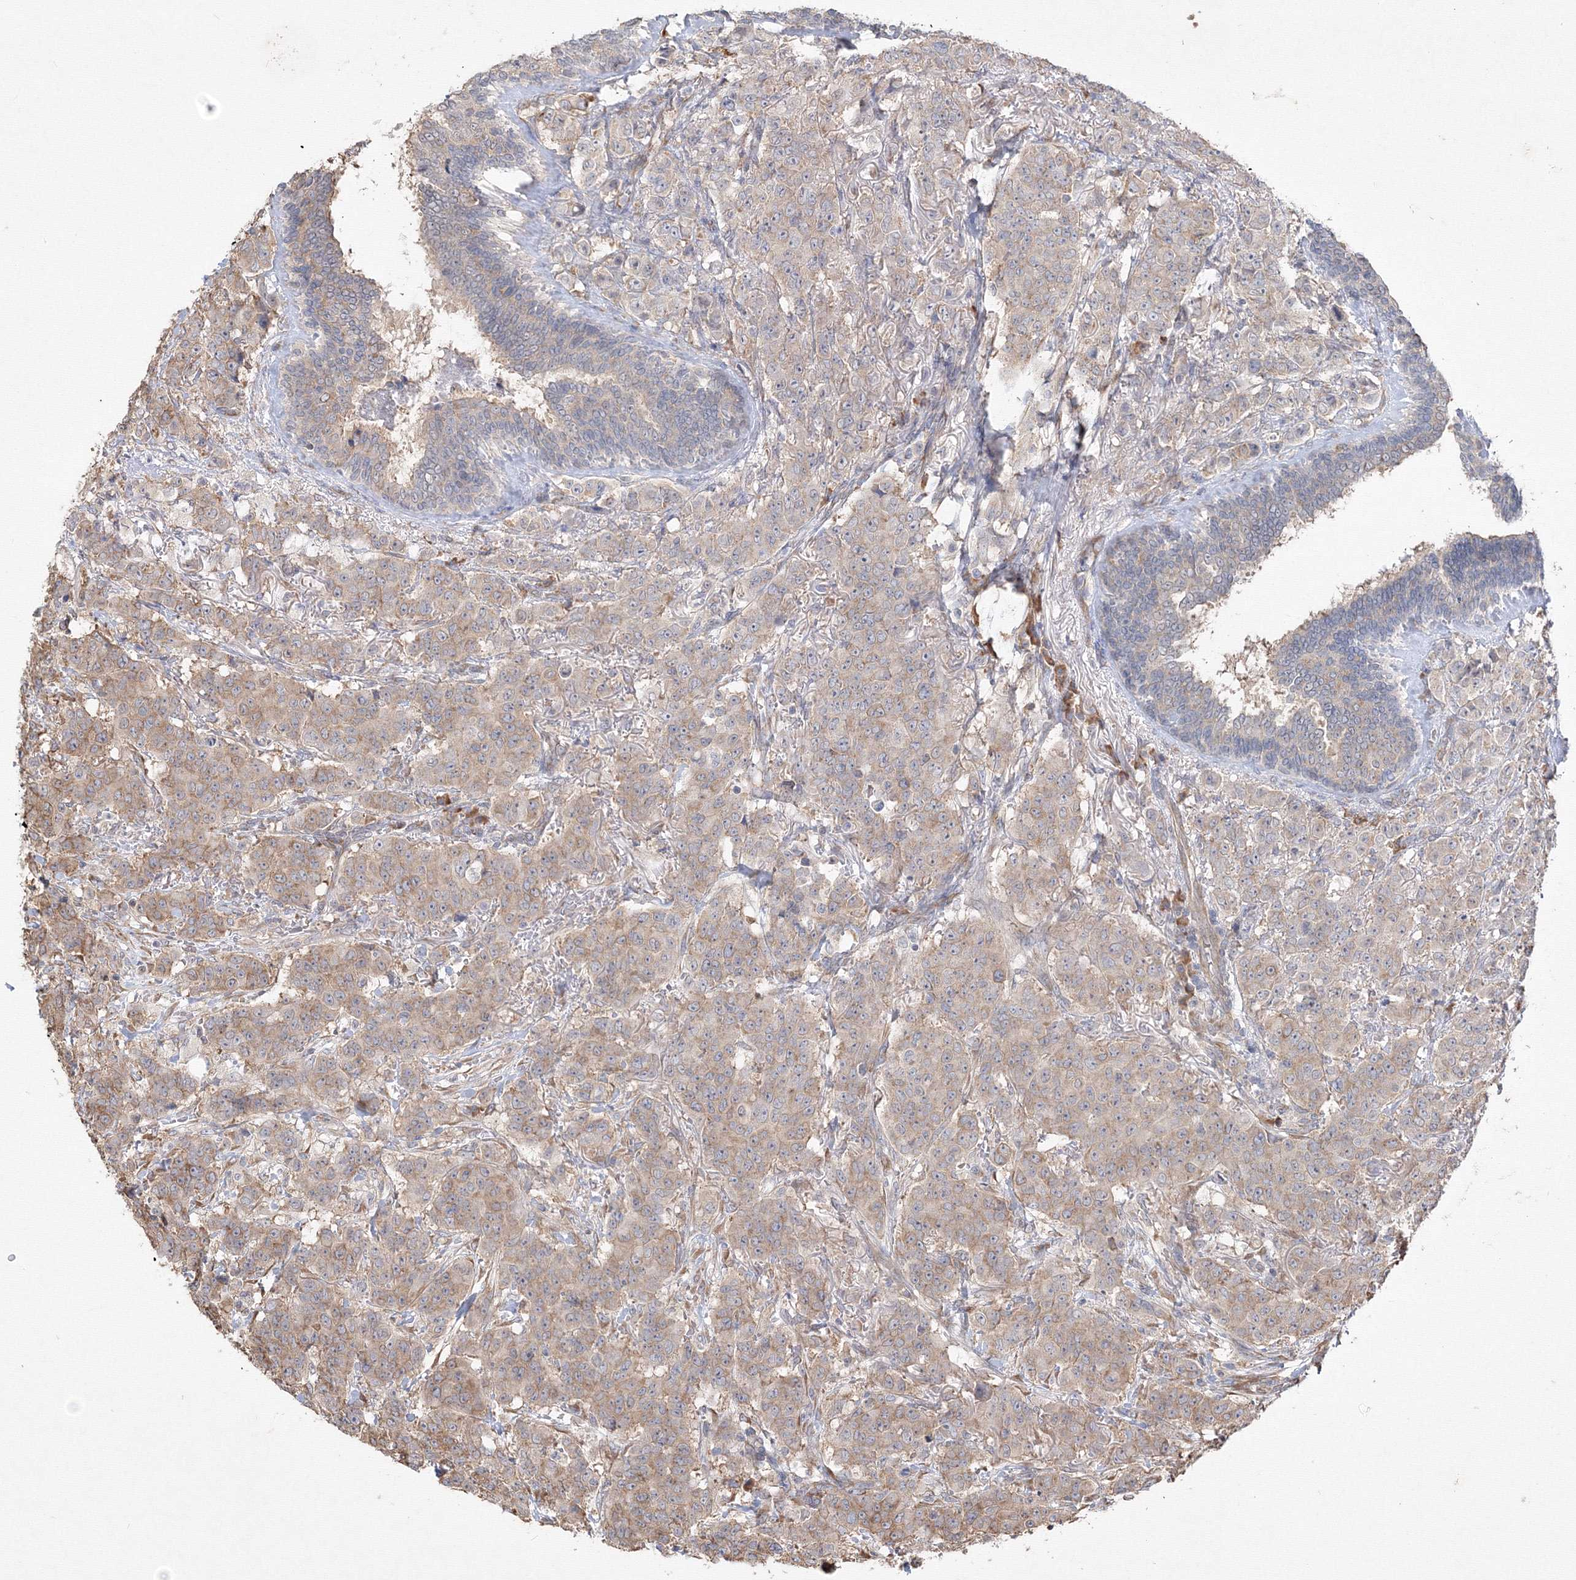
{"staining": {"intensity": "moderate", "quantity": "25%-75%", "location": "cytoplasmic/membranous"}, "tissue": "breast cancer", "cell_type": "Tumor cells", "image_type": "cancer", "snomed": [{"axis": "morphology", "description": "Duct carcinoma"}, {"axis": "topography", "description": "Breast"}], "caption": "Moderate cytoplasmic/membranous expression for a protein is identified in about 25%-75% of tumor cells of breast invasive ductal carcinoma using immunohistochemistry (IHC).", "gene": "FBXL8", "patient": {"sex": "female", "age": 40}}